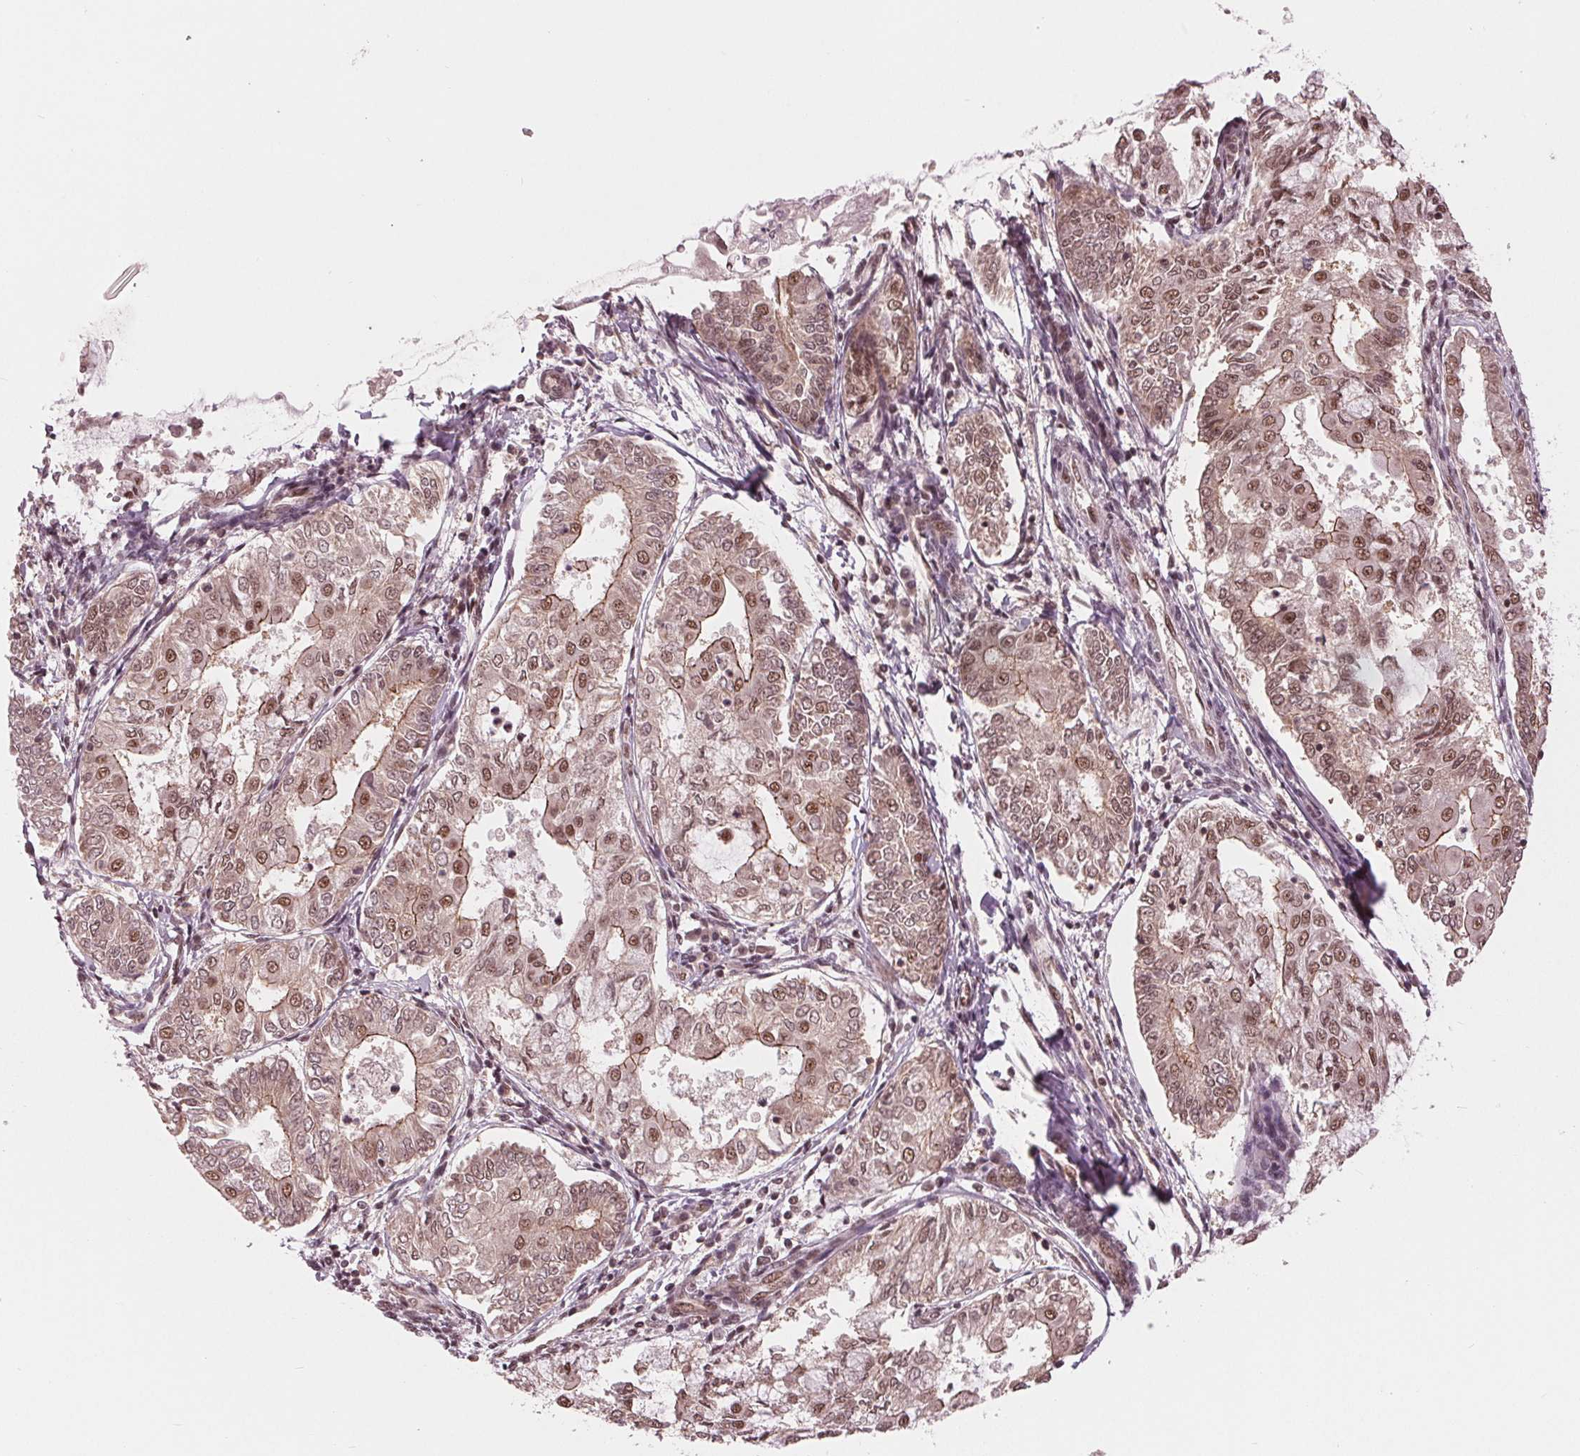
{"staining": {"intensity": "moderate", "quantity": "25%-75%", "location": "cytoplasmic/membranous,nuclear"}, "tissue": "endometrial cancer", "cell_type": "Tumor cells", "image_type": "cancer", "snomed": [{"axis": "morphology", "description": "Adenocarcinoma, NOS"}, {"axis": "topography", "description": "Endometrium"}], "caption": "A brown stain highlights moderate cytoplasmic/membranous and nuclear expression of a protein in human endometrial cancer (adenocarcinoma) tumor cells. (DAB IHC with brightfield microscopy, high magnification).", "gene": "LSM2", "patient": {"sex": "female", "age": 68}}